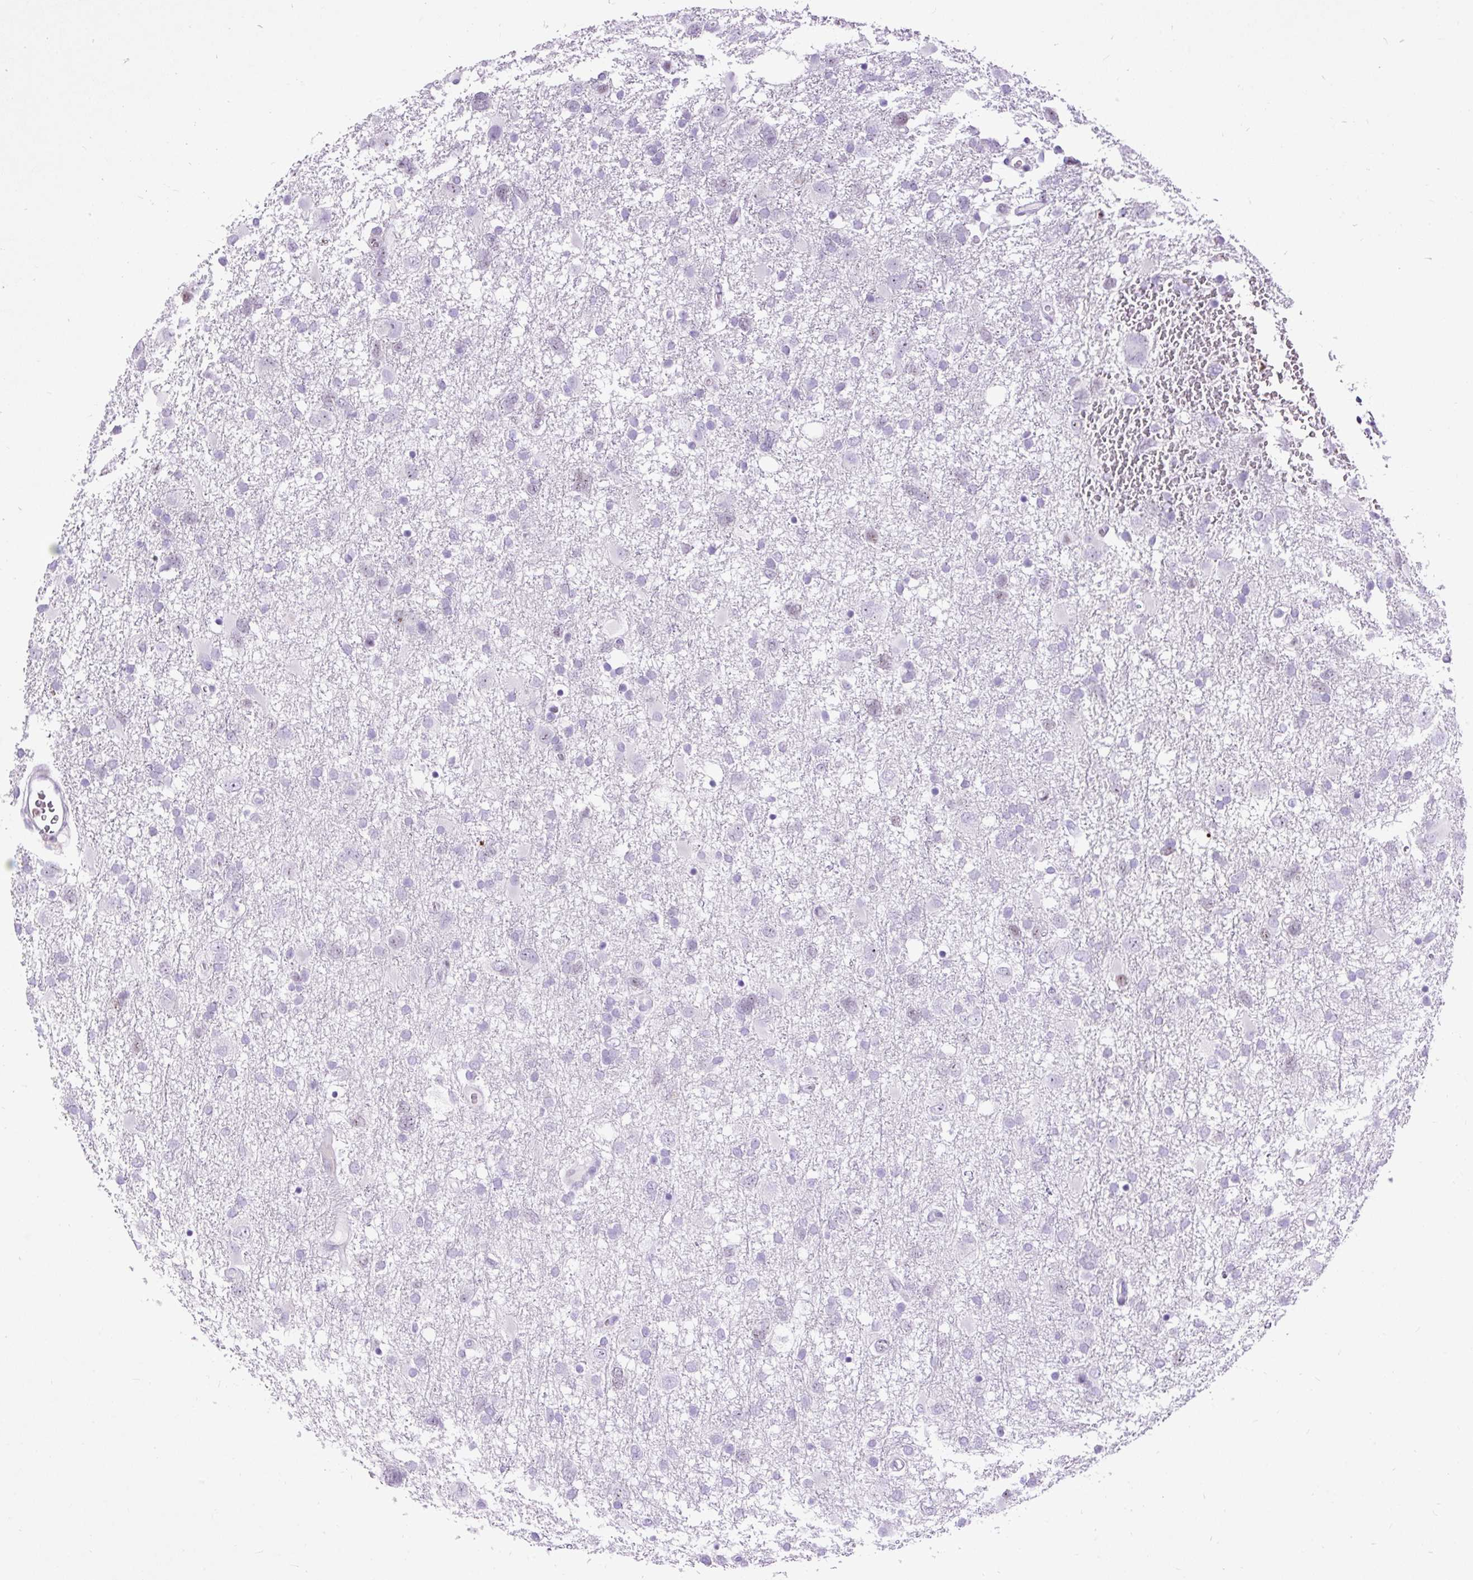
{"staining": {"intensity": "negative", "quantity": "none", "location": "none"}, "tissue": "glioma", "cell_type": "Tumor cells", "image_type": "cancer", "snomed": [{"axis": "morphology", "description": "Glioma, malignant, High grade"}, {"axis": "topography", "description": "Brain"}], "caption": "Protein analysis of malignant glioma (high-grade) reveals no significant expression in tumor cells. (Stains: DAB IHC with hematoxylin counter stain, Microscopy: brightfield microscopy at high magnification).", "gene": "SPC24", "patient": {"sex": "male", "age": 61}}